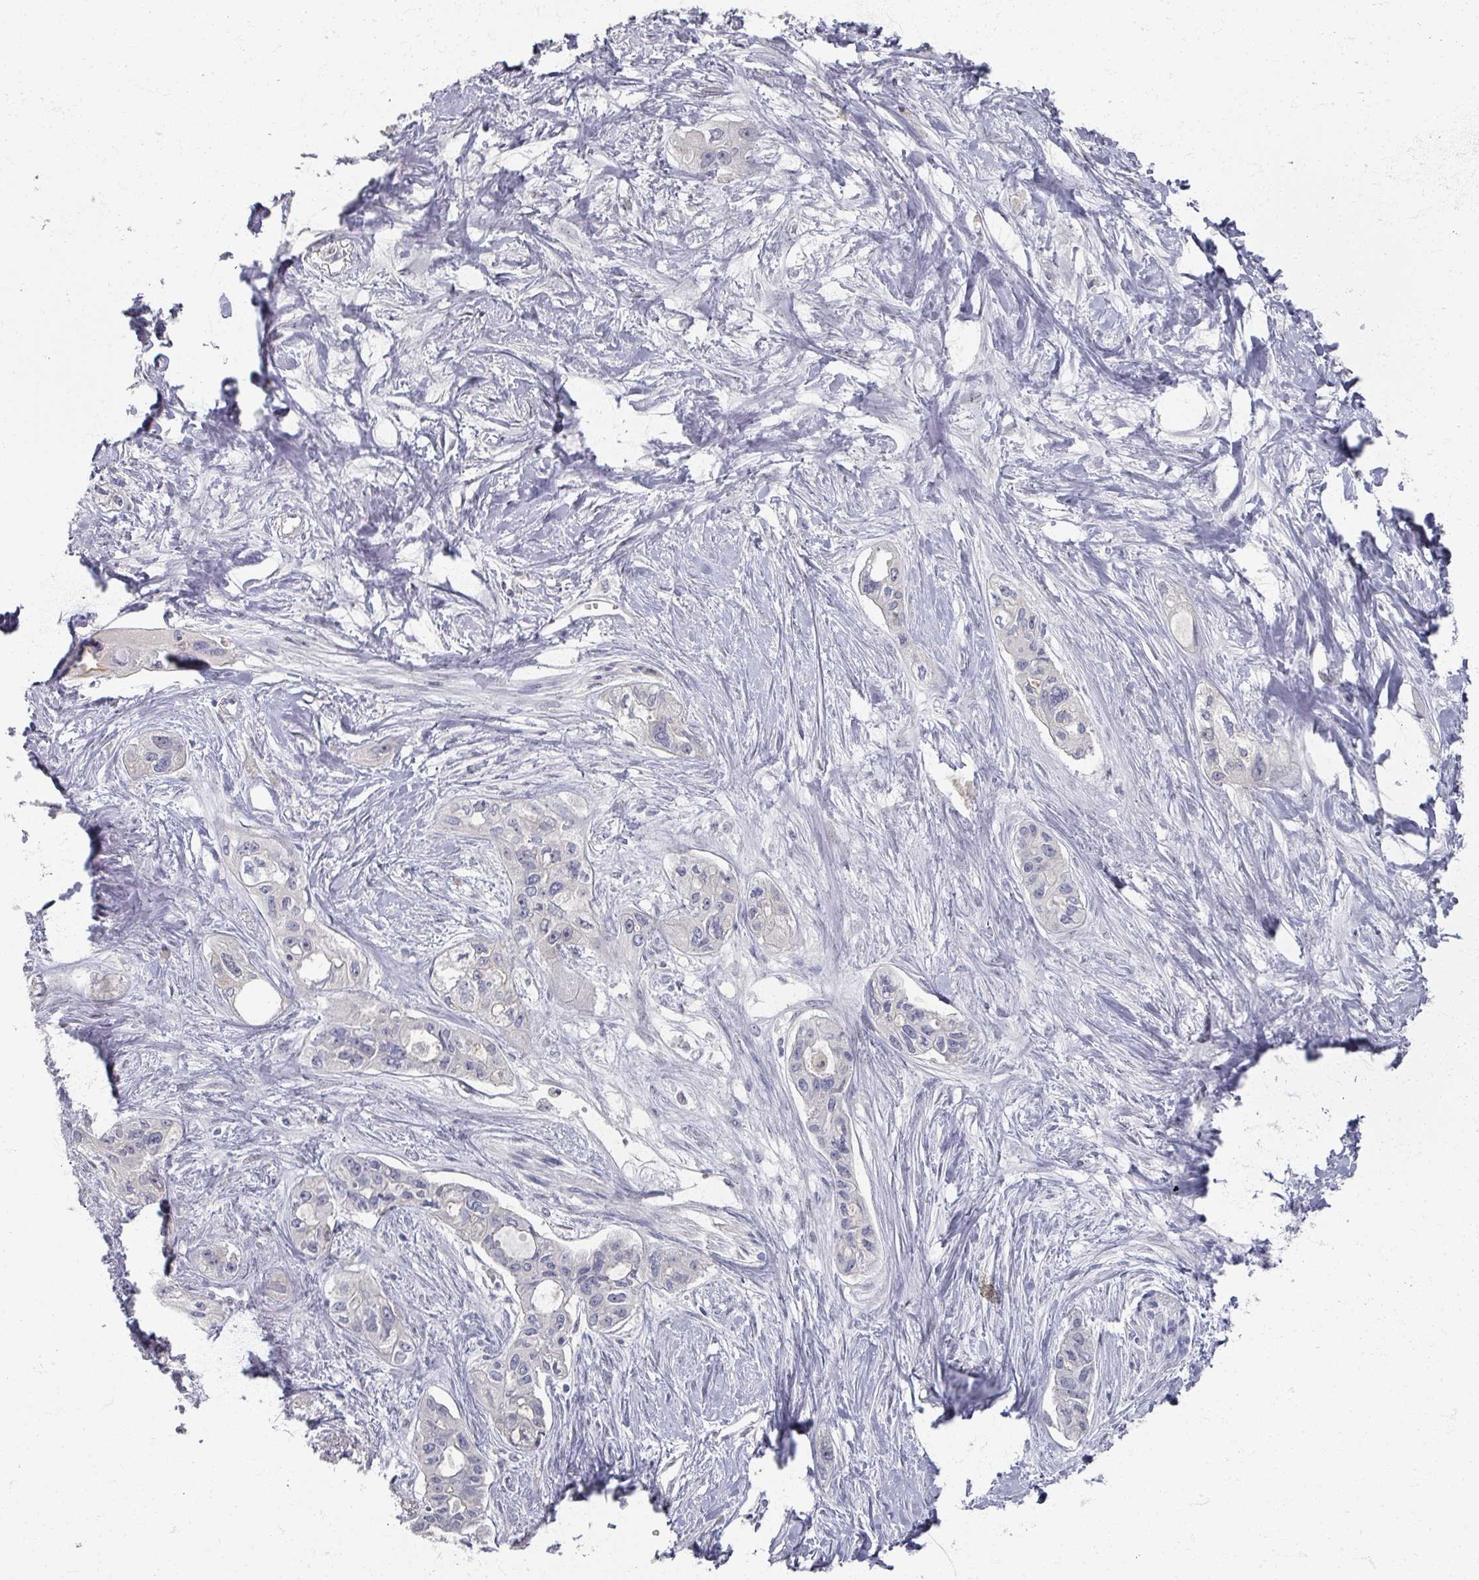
{"staining": {"intensity": "negative", "quantity": "none", "location": "none"}, "tissue": "pancreatic cancer", "cell_type": "Tumor cells", "image_type": "cancer", "snomed": [{"axis": "morphology", "description": "Adenocarcinoma, NOS"}, {"axis": "topography", "description": "Pancreas"}], "caption": "High power microscopy histopathology image of an immunohistochemistry photomicrograph of adenocarcinoma (pancreatic), revealing no significant staining in tumor cells.", "gene": "TTYH3", "patient": {"sex": "female", "age": 50}}